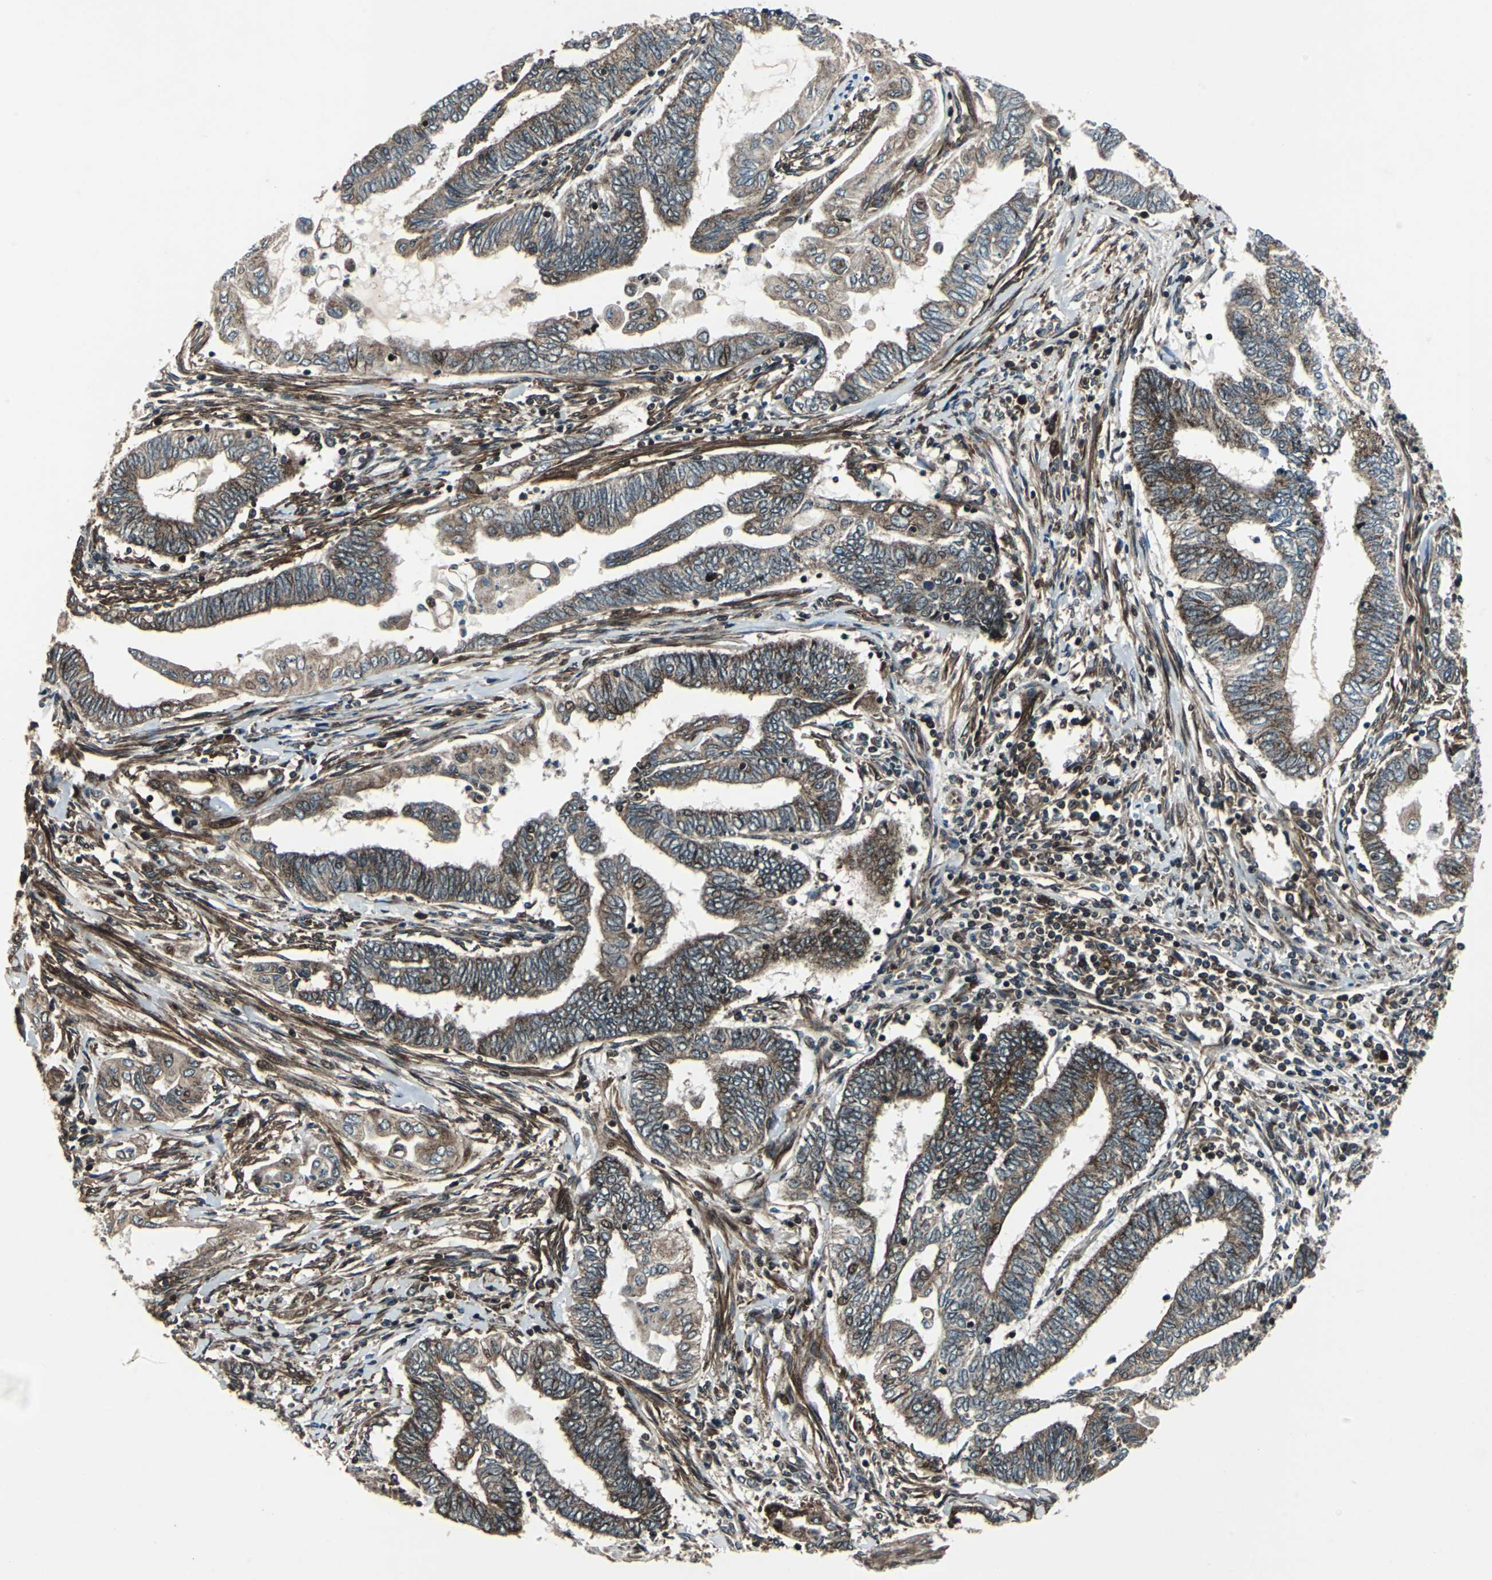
{"staining": {"intensity": "moderate", "quantity": ">75%", "location": "cytoplasmic/membranous"}, "tissue": "endometrial cancer", "cell_type": "Tumor cells", "image_type": "cancer", "snomed": [{"axis": "morphology", "description": "Adenocarcinoma, NOS"}, {"axis": "topography", "description": "Uterus"}, {"axis": "topography", "description": "Endometrium"}], "caption": "Protein analysis of adenocarcinoma (endometrial) tissue displays moderate cytoplasmic/membranous expression in about >75% of tumor cells.", "gene": "AATF", "patient": {"sex": "female", "age": 70}}